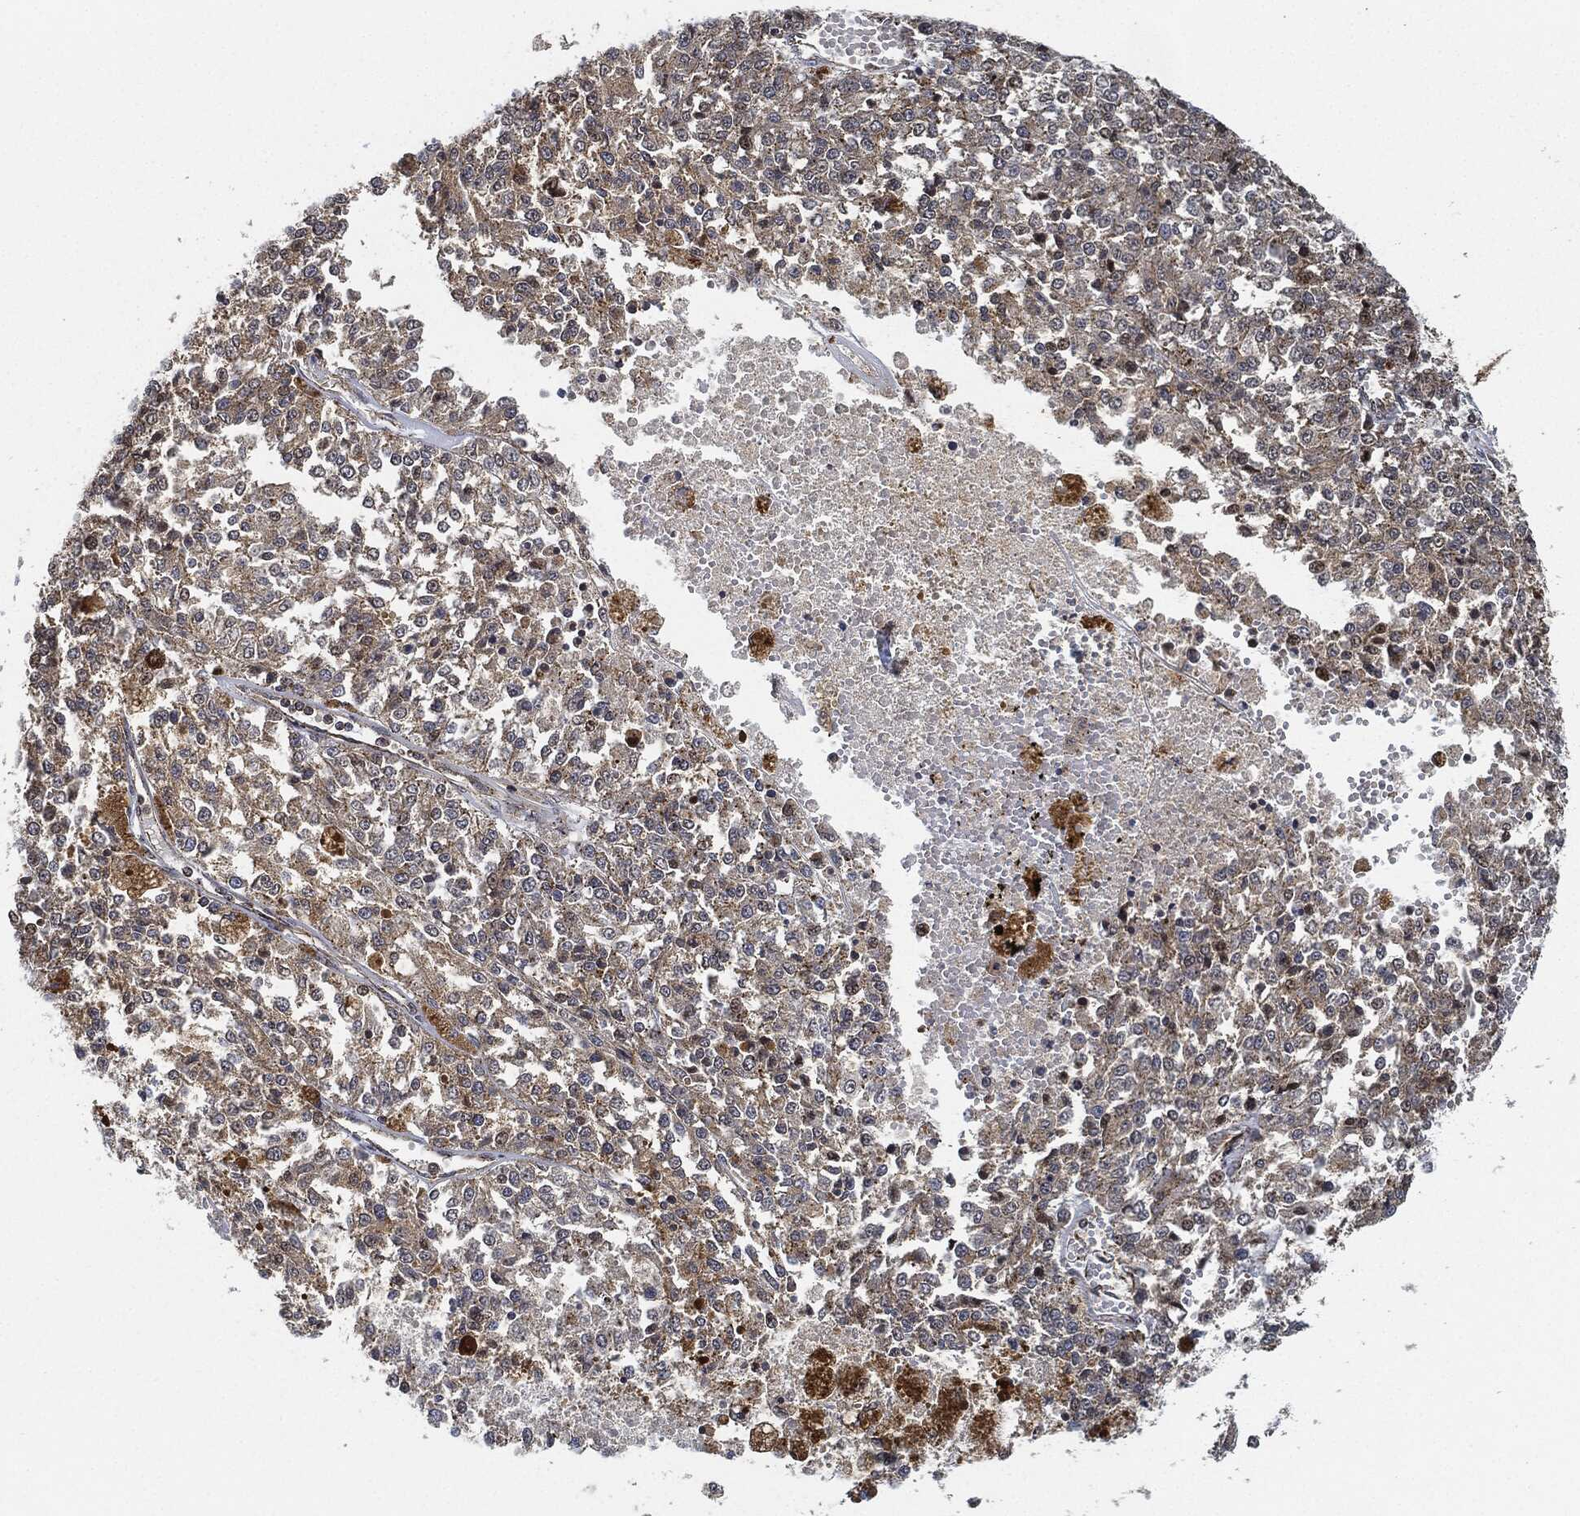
{"staining": {"intensity": "weak", "quantity": "25%-75%", "location": "cytoplasmic/membranous"}, "tissue": "melanoma", "cell_type": "Tumor cells", "image_type": "cancer", "snomed": [{"axis": "morphology", "description": "Malignant melanoma, Metastatic site"}, {"axis": "topography", "description": "Lymph node"}], "caption": "Malignant melanoma (metastatic site) stained with a protein marker exhibits weak staining in tumor cells.", "gene": "MAP3K3", "patient": {"sex": "female", "age": 64}}